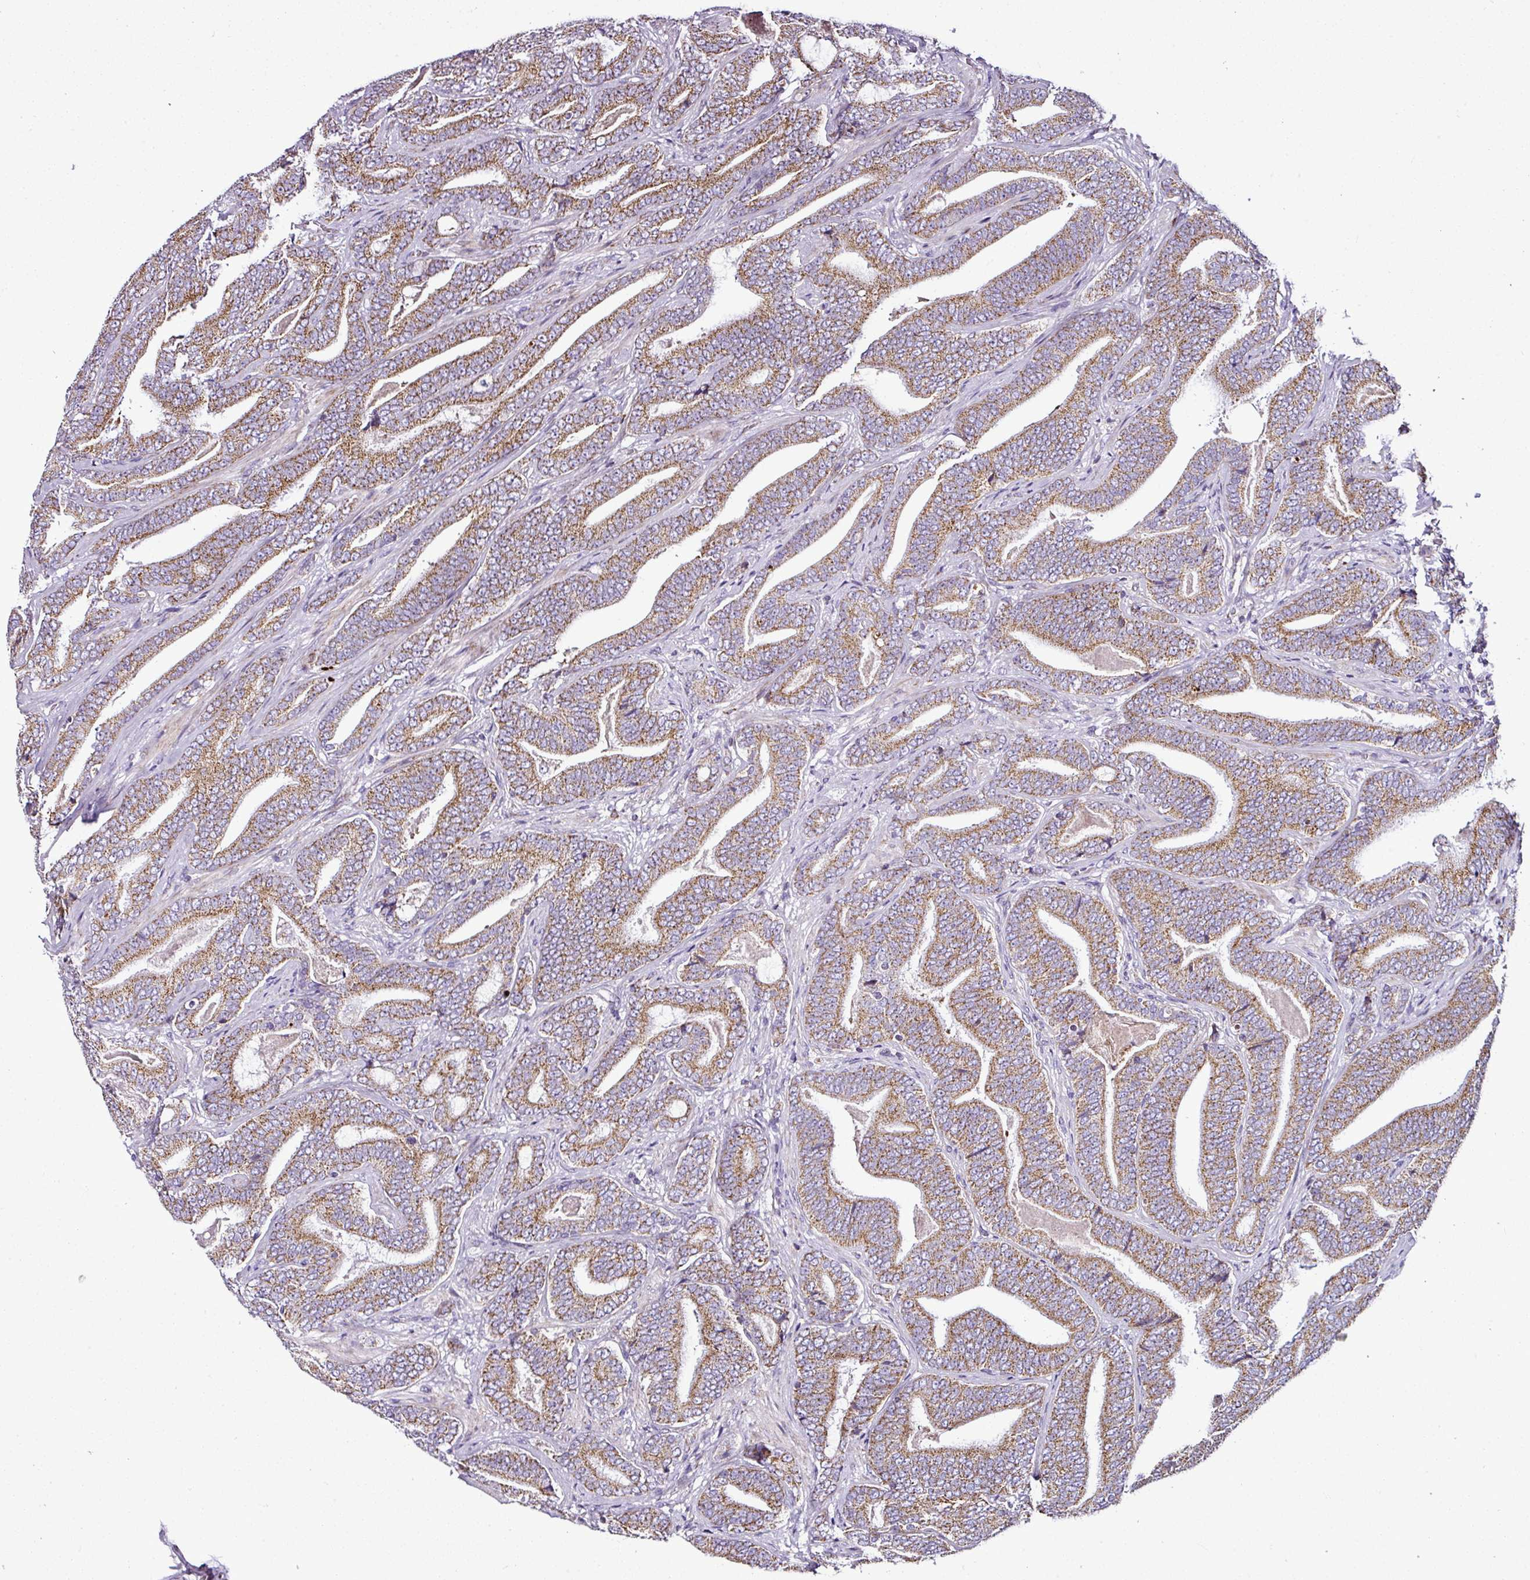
{"staining": {"intensity": "moderate", "quantity": ">75%", "location": "cytoplasmic/membranous"}, "tissue": "prostate cancer", "cell_type": "Tumor cells", "image_type": "cancer", "snomed": [{"axis": "morphology", "description": "Adenocarcinoma, Low grade"}, {"axis": "topography", "description": "Prostate and seminal vesicle, NOS"}], "caption": "Moderate cytoplasmic/membranous positivity is seen in approximately >75% of tumor cells in adenocarcinoma (low-grade) (prostate). (DAB (3,3'-diaminobenzidine) IHC, brown staining for protein, blue staining for nuclei).", "gene": "DPAGT1", "patient": {"sex": "male", "age": 61}}